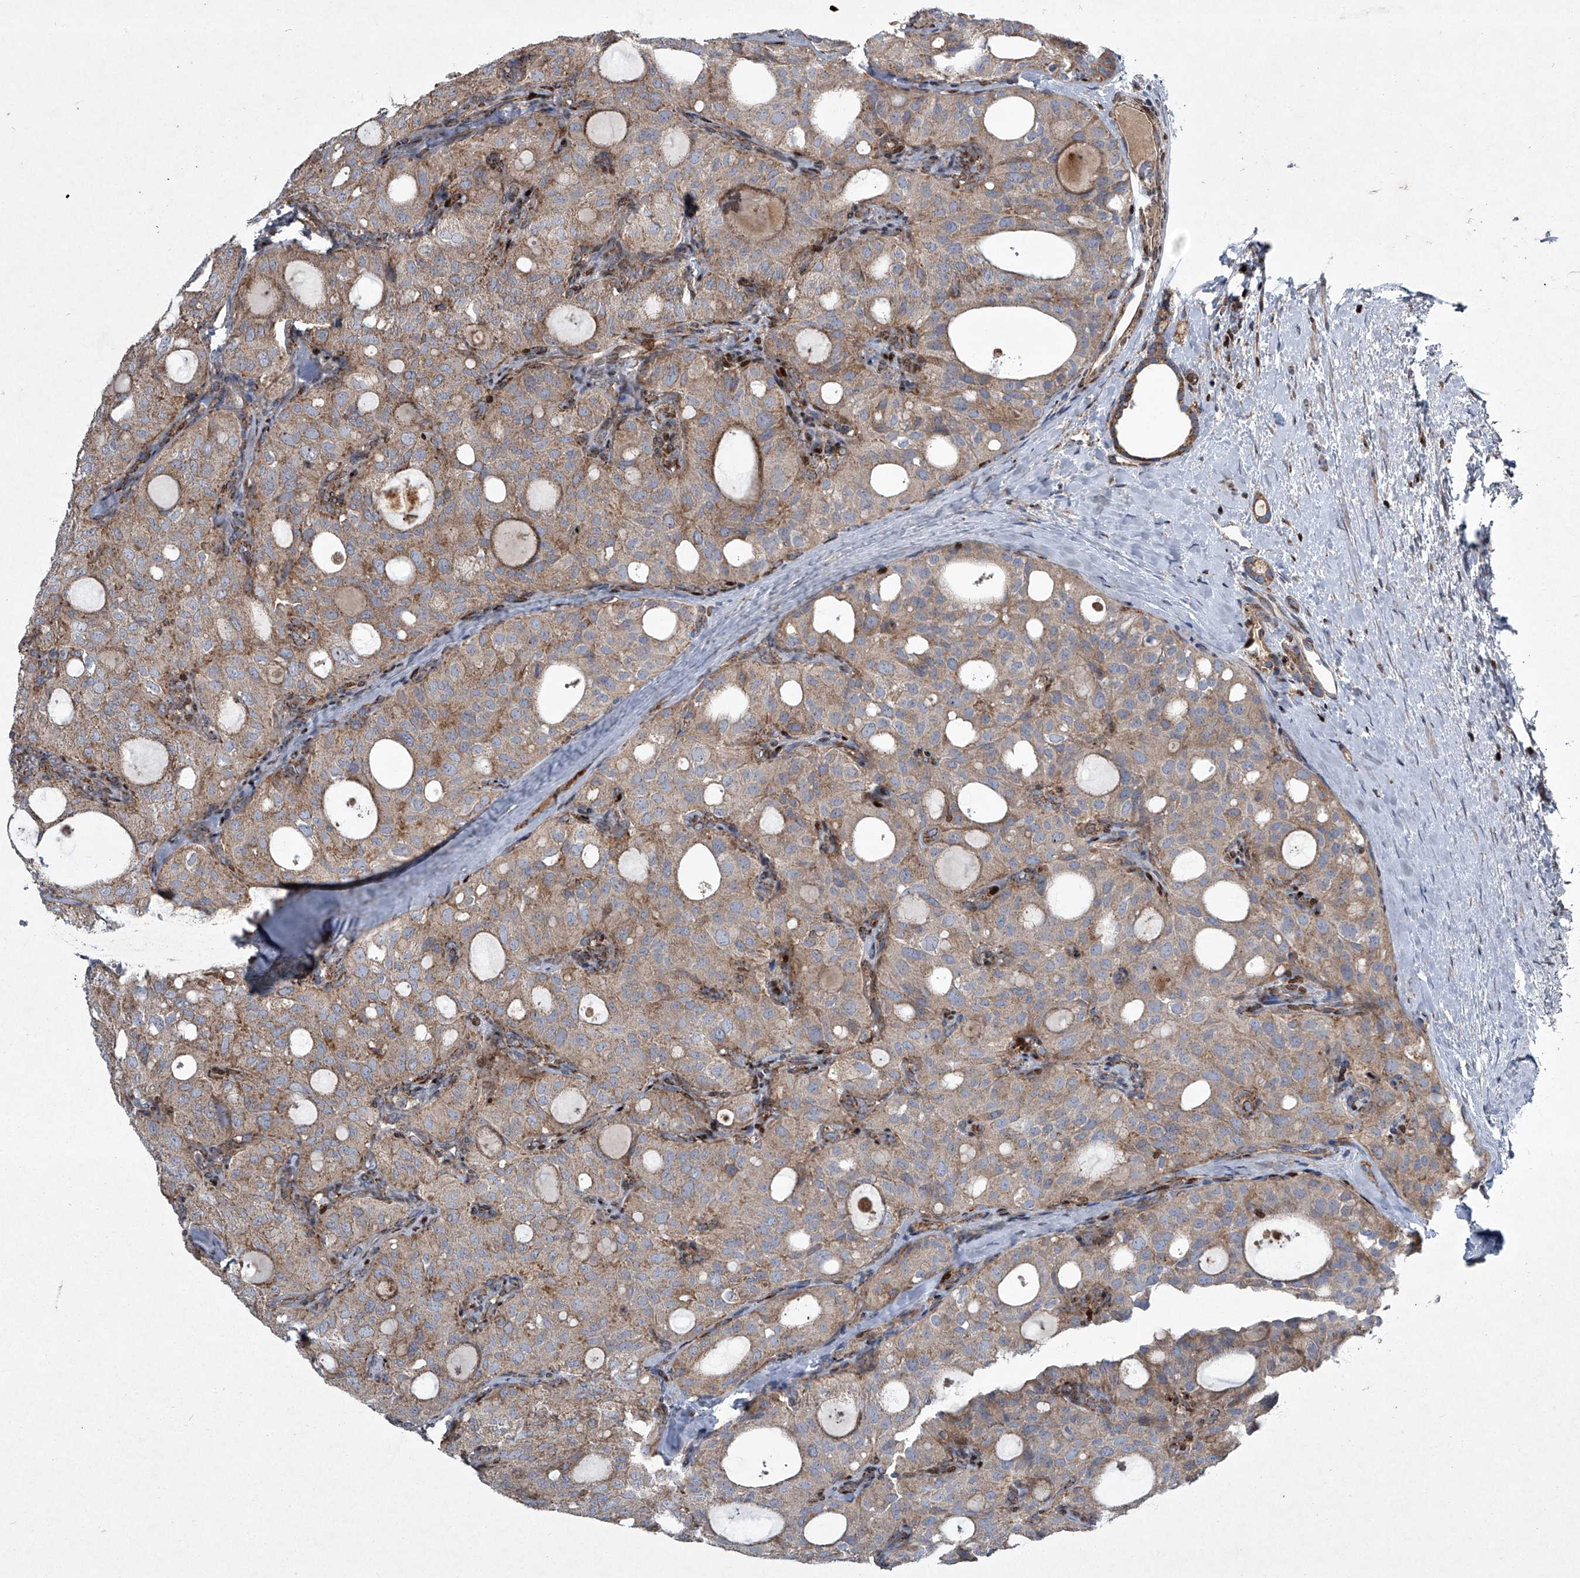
{"staining": {"intensity": "moderate", "quantity": "25%-75%", "location": "cytoplasmic/membranous"}, "tissue": "thyroid cancer", "cell_type": "Tumor cells", "image_type": "cancer", "snomed": [{"axis": "morphology", "description": "Follicular adenoma carcinoma, NOS"}, {"axis": "topography", "description": "Thyroid gland"}], "caption": "Tumor cells reveal moderate cytoplasmic/membranous staining in approximately 25%-75% of cells in thyroid follicular adenoma carcinoma. (DAB IHC with brightfield microscopy, high magnification).", "gene": "STRADA", "patient": {"sex": "male", "age": 75}}